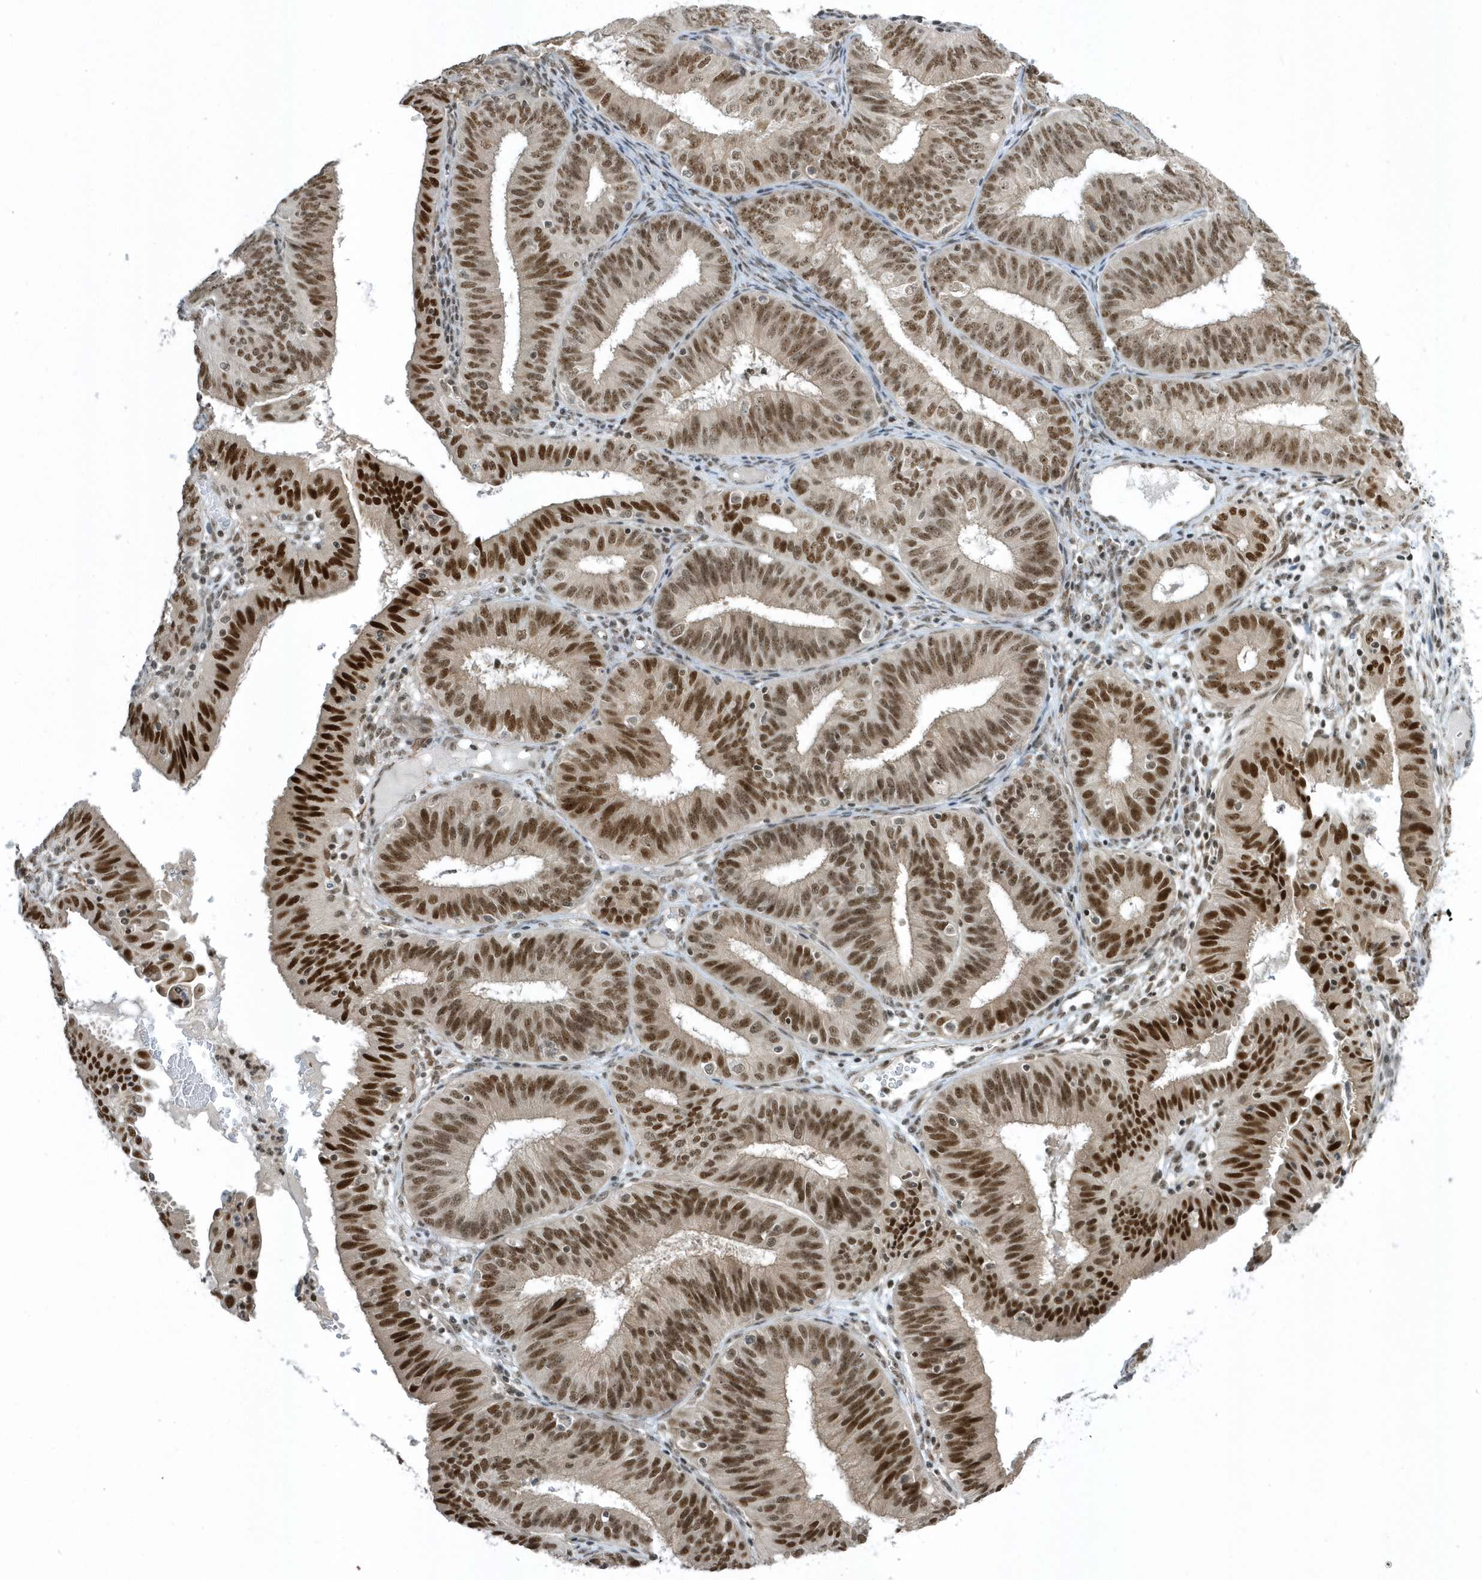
{"staining": {"intensity": "strong", "quantity": ">75%", "location": "nuclear"}, "tissue": "endometrial cancer", "cell_type": "Tumor cells", "image_type": "cancer", "snomed": [{"axis": "morphology", "description": "Adenocarcinoma, NOS"}, {"axis": "topography", "description": "Endometrium"}], "caption": "Endometrial cancer (adenocarcinoma) was stained to show a protein in brown. There is high levels of strong nuclear staining in about >75% of tumor cells. (DAB (3,3'-diaminobenzidine) IHC with brightfield microscopy, high magnification).", "gene": "ZNF740", "patient": {"sex": "female", "age": 51}}